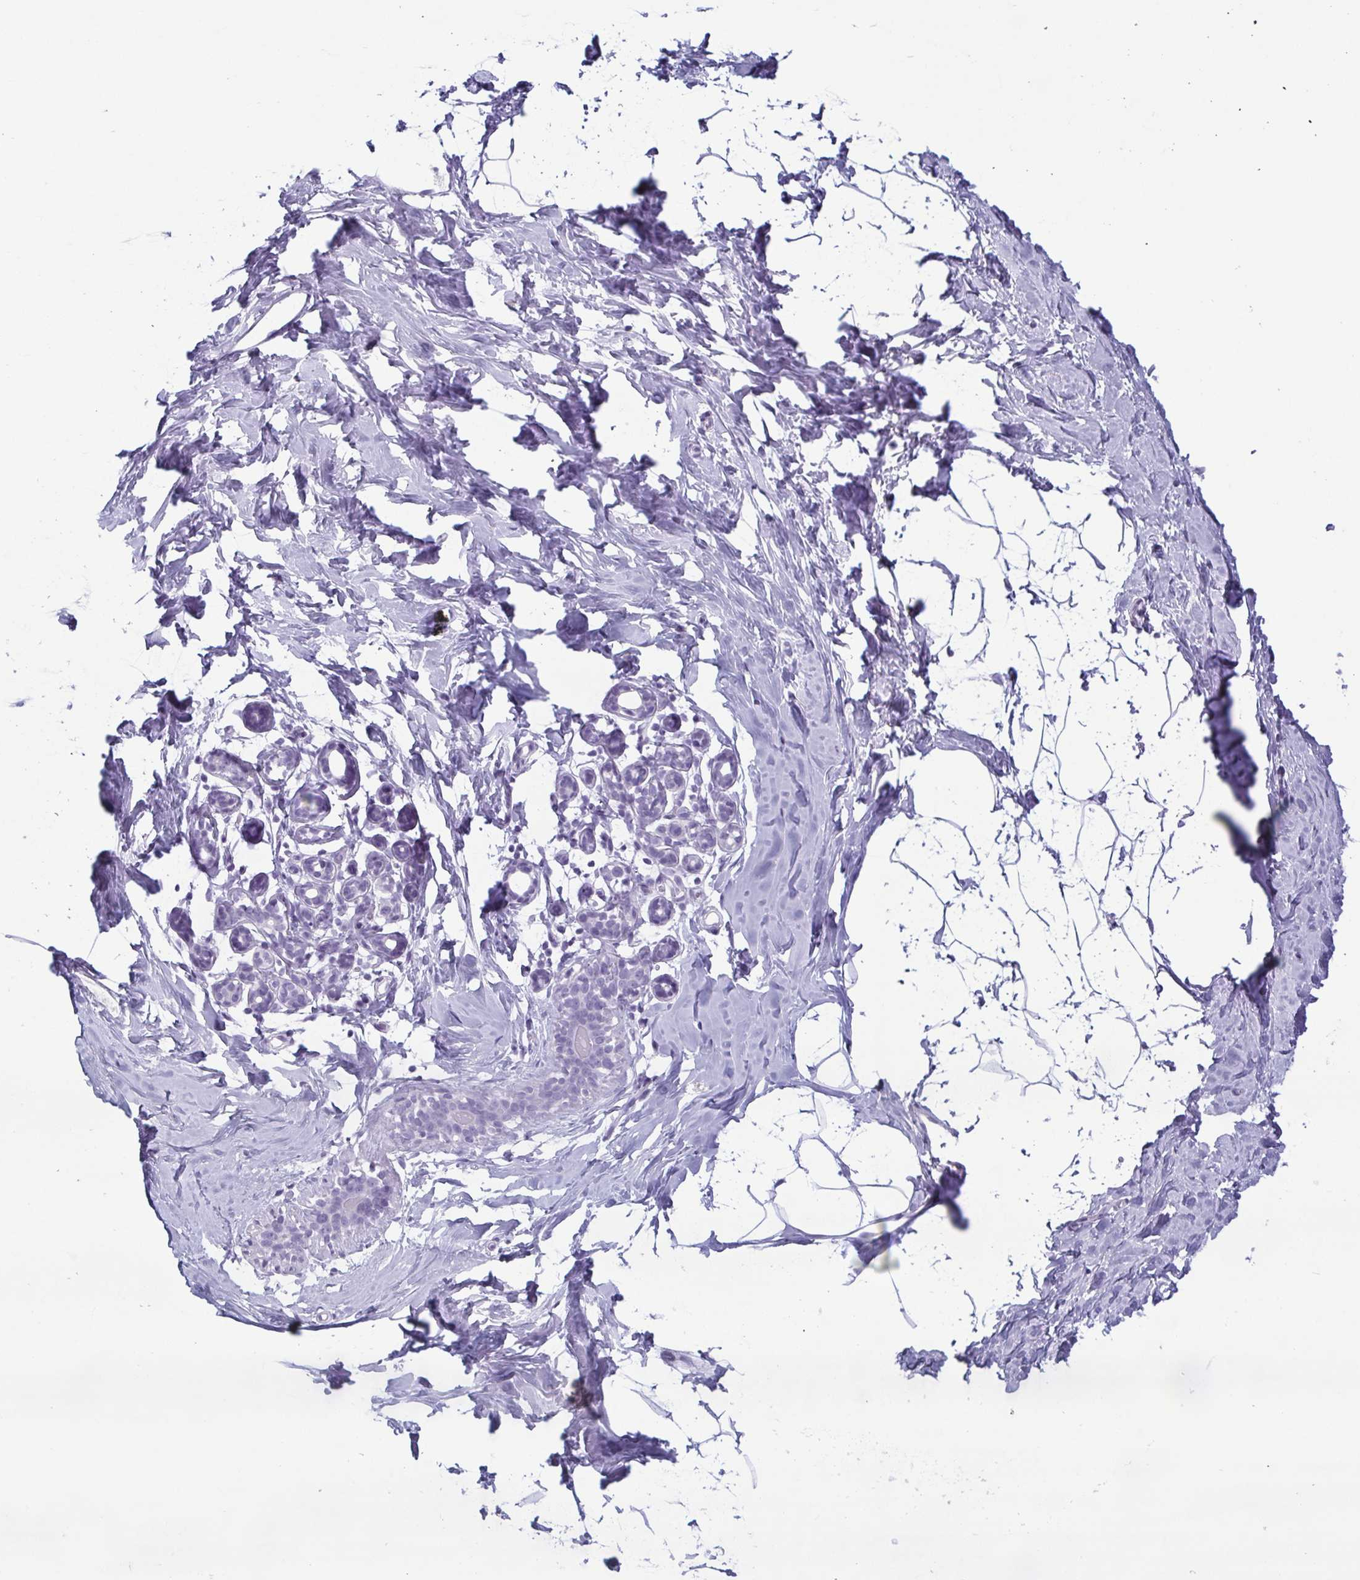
{"staining": {"intensity": "negative", "quantity": "none", "location": "none"}, "tissue": "breast", "cell_type": "Adipocytes", "image_type": "normal", "snomed": [{"axis": "morphology", "description": "Normal tissue, NOS"}, {"axis": "topography", "description": "Breast"}], "caption": "Immunohistochemistry histopathology image of normal breast: breast stained with DAB reveals no significant protein staining in adipocytes.", "gene": "KRT78", "patient": {"sex": "female", "age": 32}}